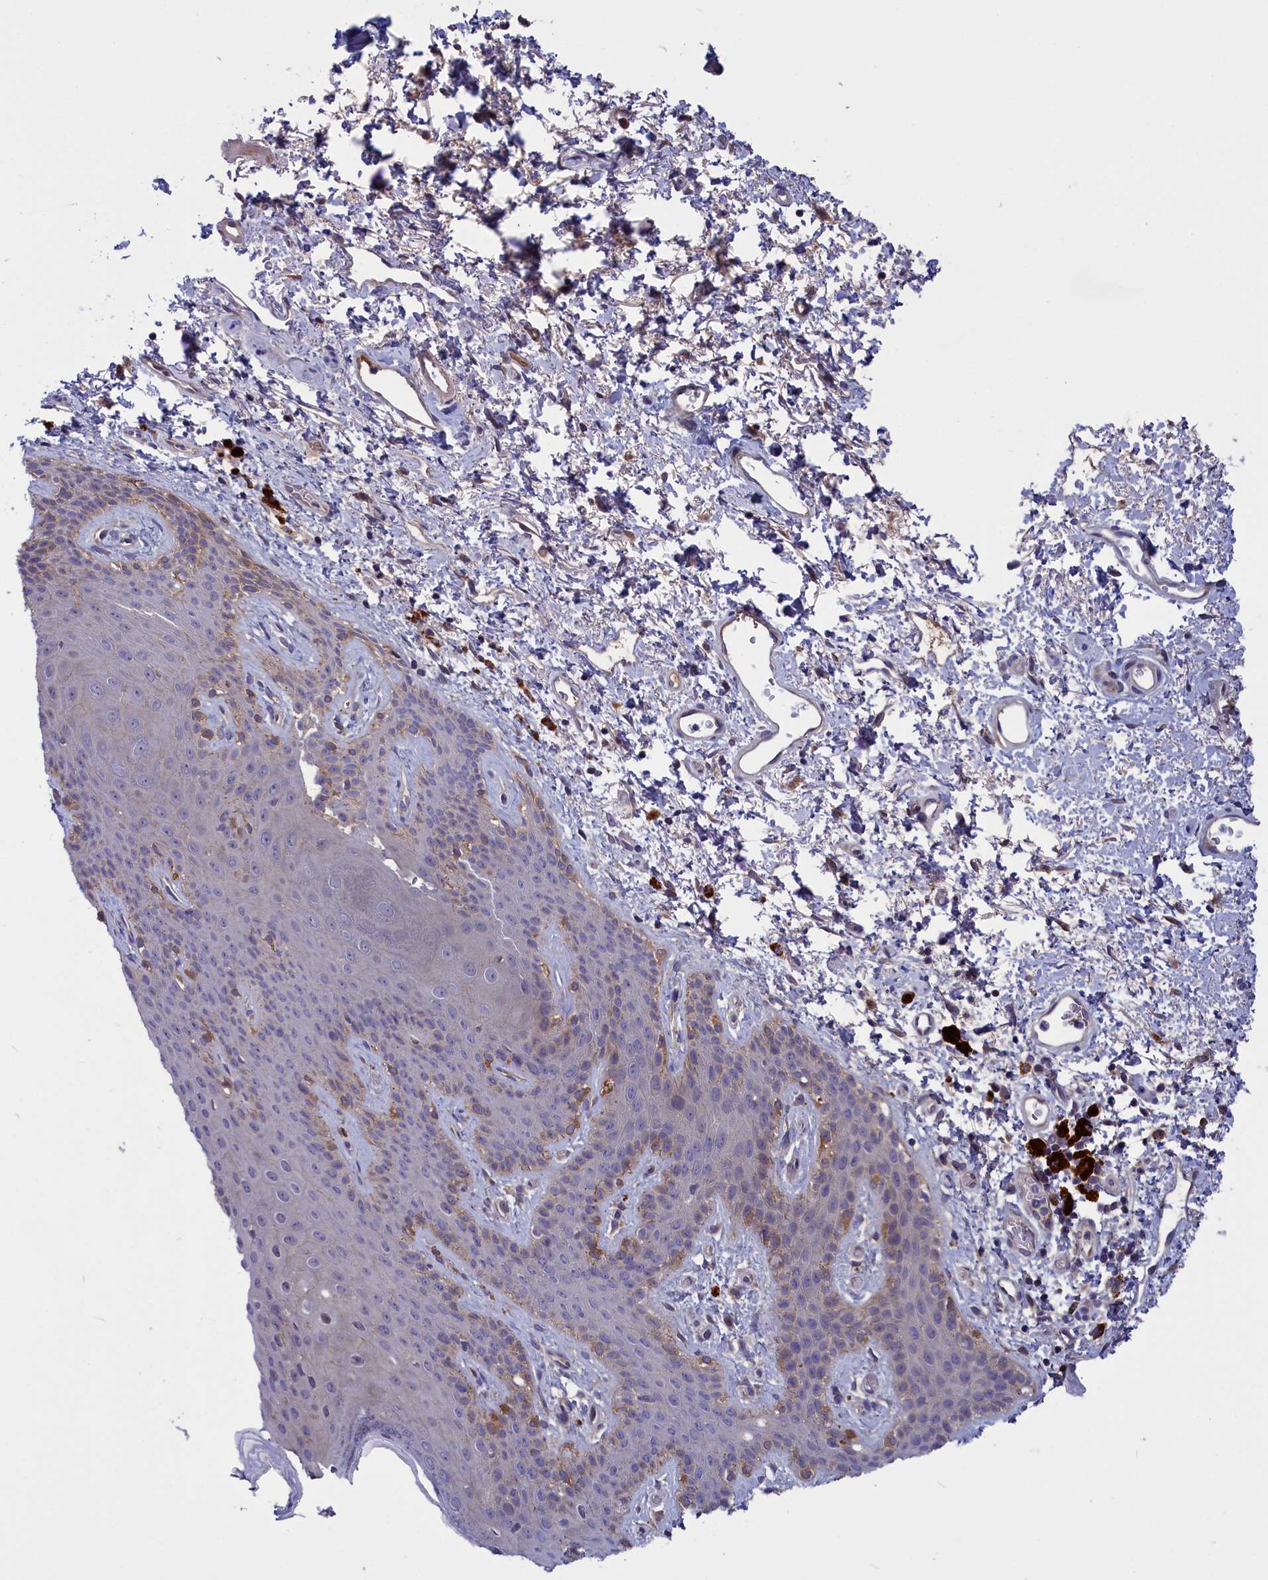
{"staining": {"intensity": "moderate", "quantity": "<25%", "location": "cytoplasmic/membranous"}, "tissue": "skin", "cell_type": "Epidermal cells", "image_type": "normal", "snomed": [{"axis": "morphology", "description": "Normal tissue, NOS"}, {"axis": "topography", "description": "Anal"}], "caption": "A high-resolution photomicrograph shows immunohistochemistry staining of normal skin, which demonstrates moderate cytoplasmic/membranous positivity in approximately <25% of epidermal cells. (DAB (3,3'-diaminobenzidine) IHC with brightfield microscopy, high magnification).", "gene": "CRACD", "patient": {"sex": "female", "age": 46}}